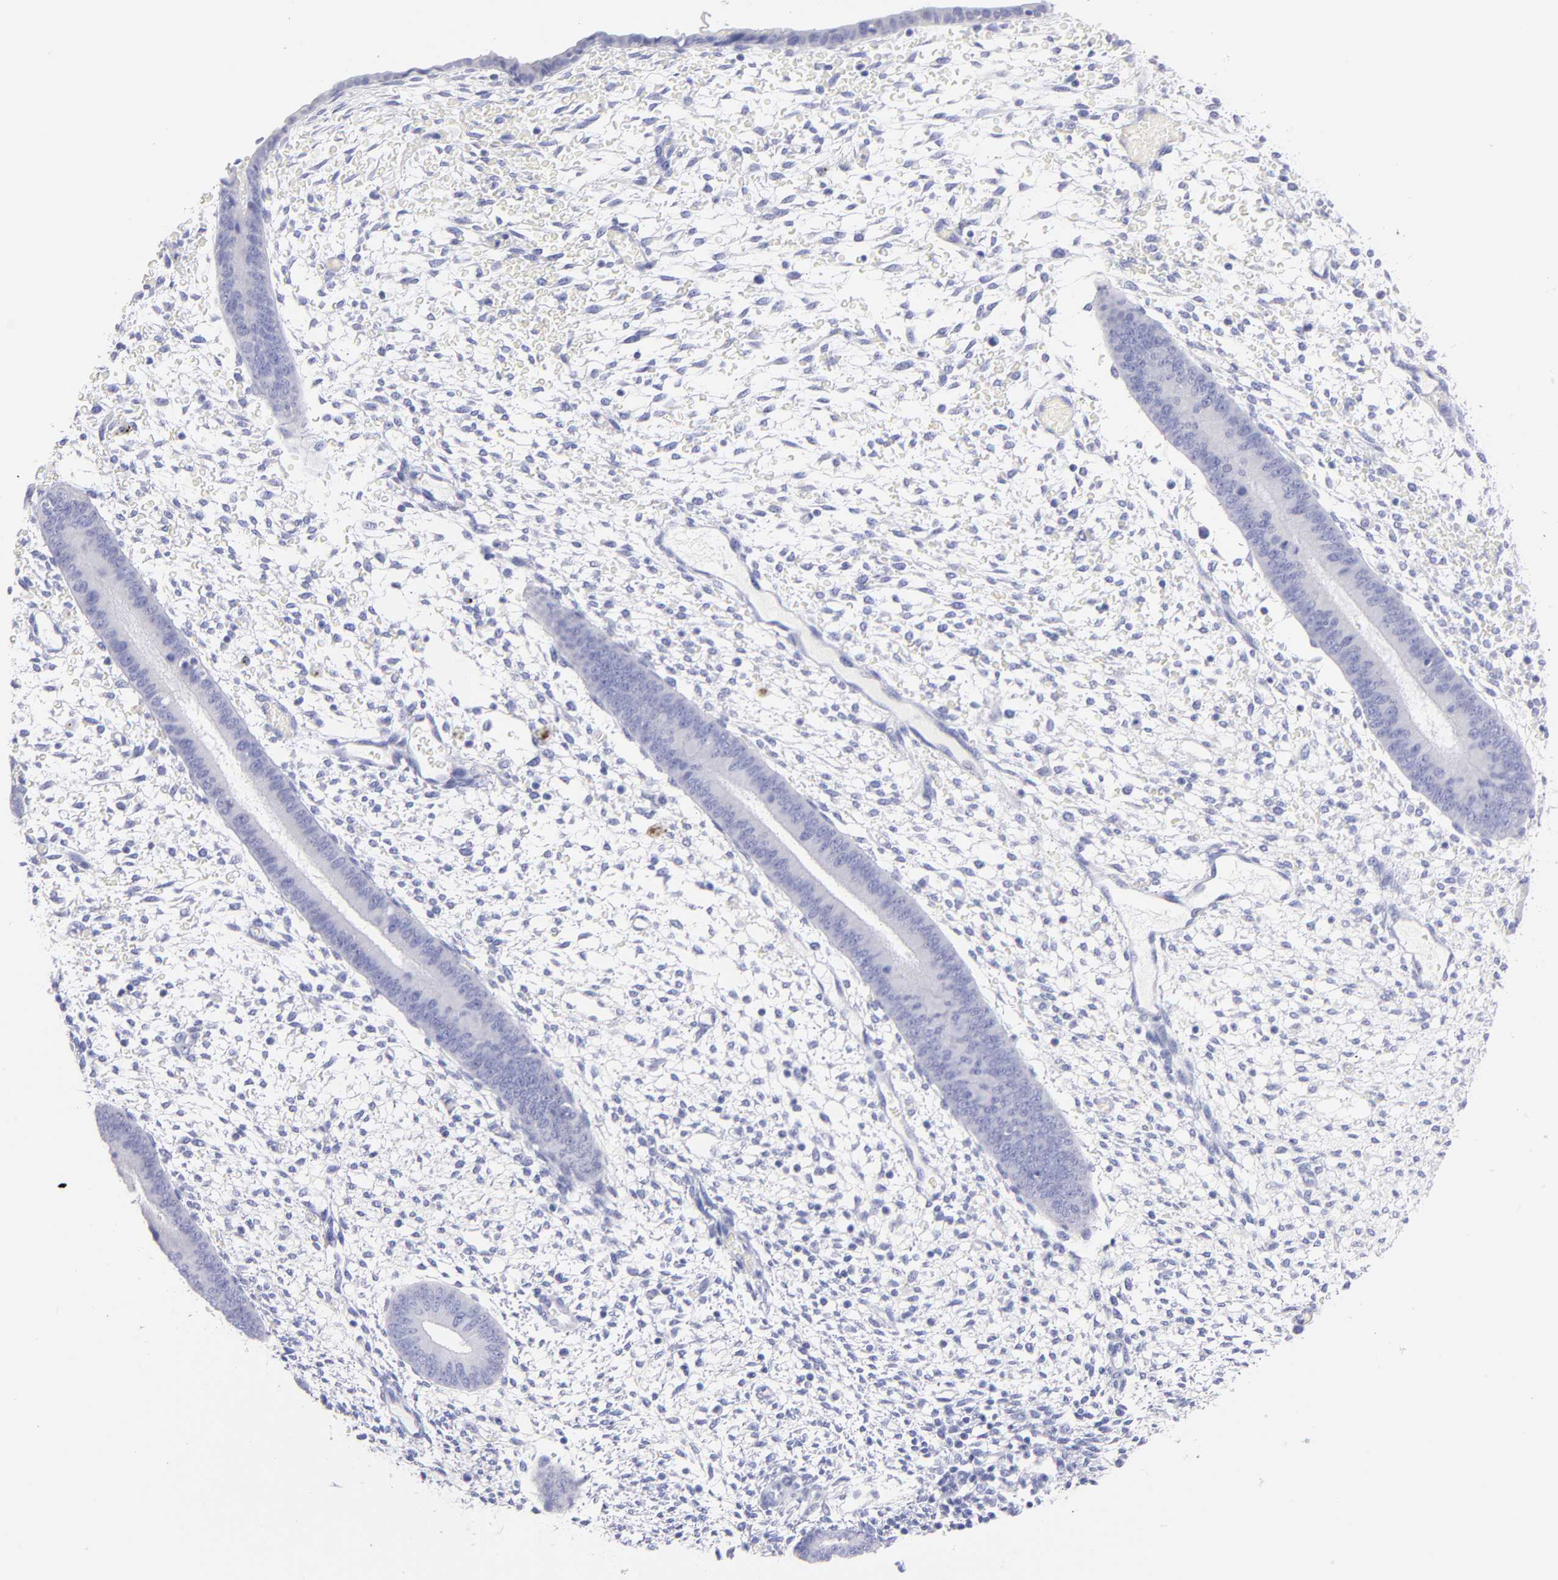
{"staining": {"intensity": "negative", "quantity": "none", "location": "none"}, "tissue": "endometrium", "cell_type": "Cells in endometrial stroma", "image_type": "normal", "snomed": [{"axis": "morphology", "description": "Normal tissue, NOS"}, {"axis": "topography", "description": "Endometrium"}], "caption": "Human endometrium stained for a protein using immunohistochemistry displays no expression in cells in endometrial stroma.", "gene": "SCGN", "patient": {"sex": "female", "age": 42}}